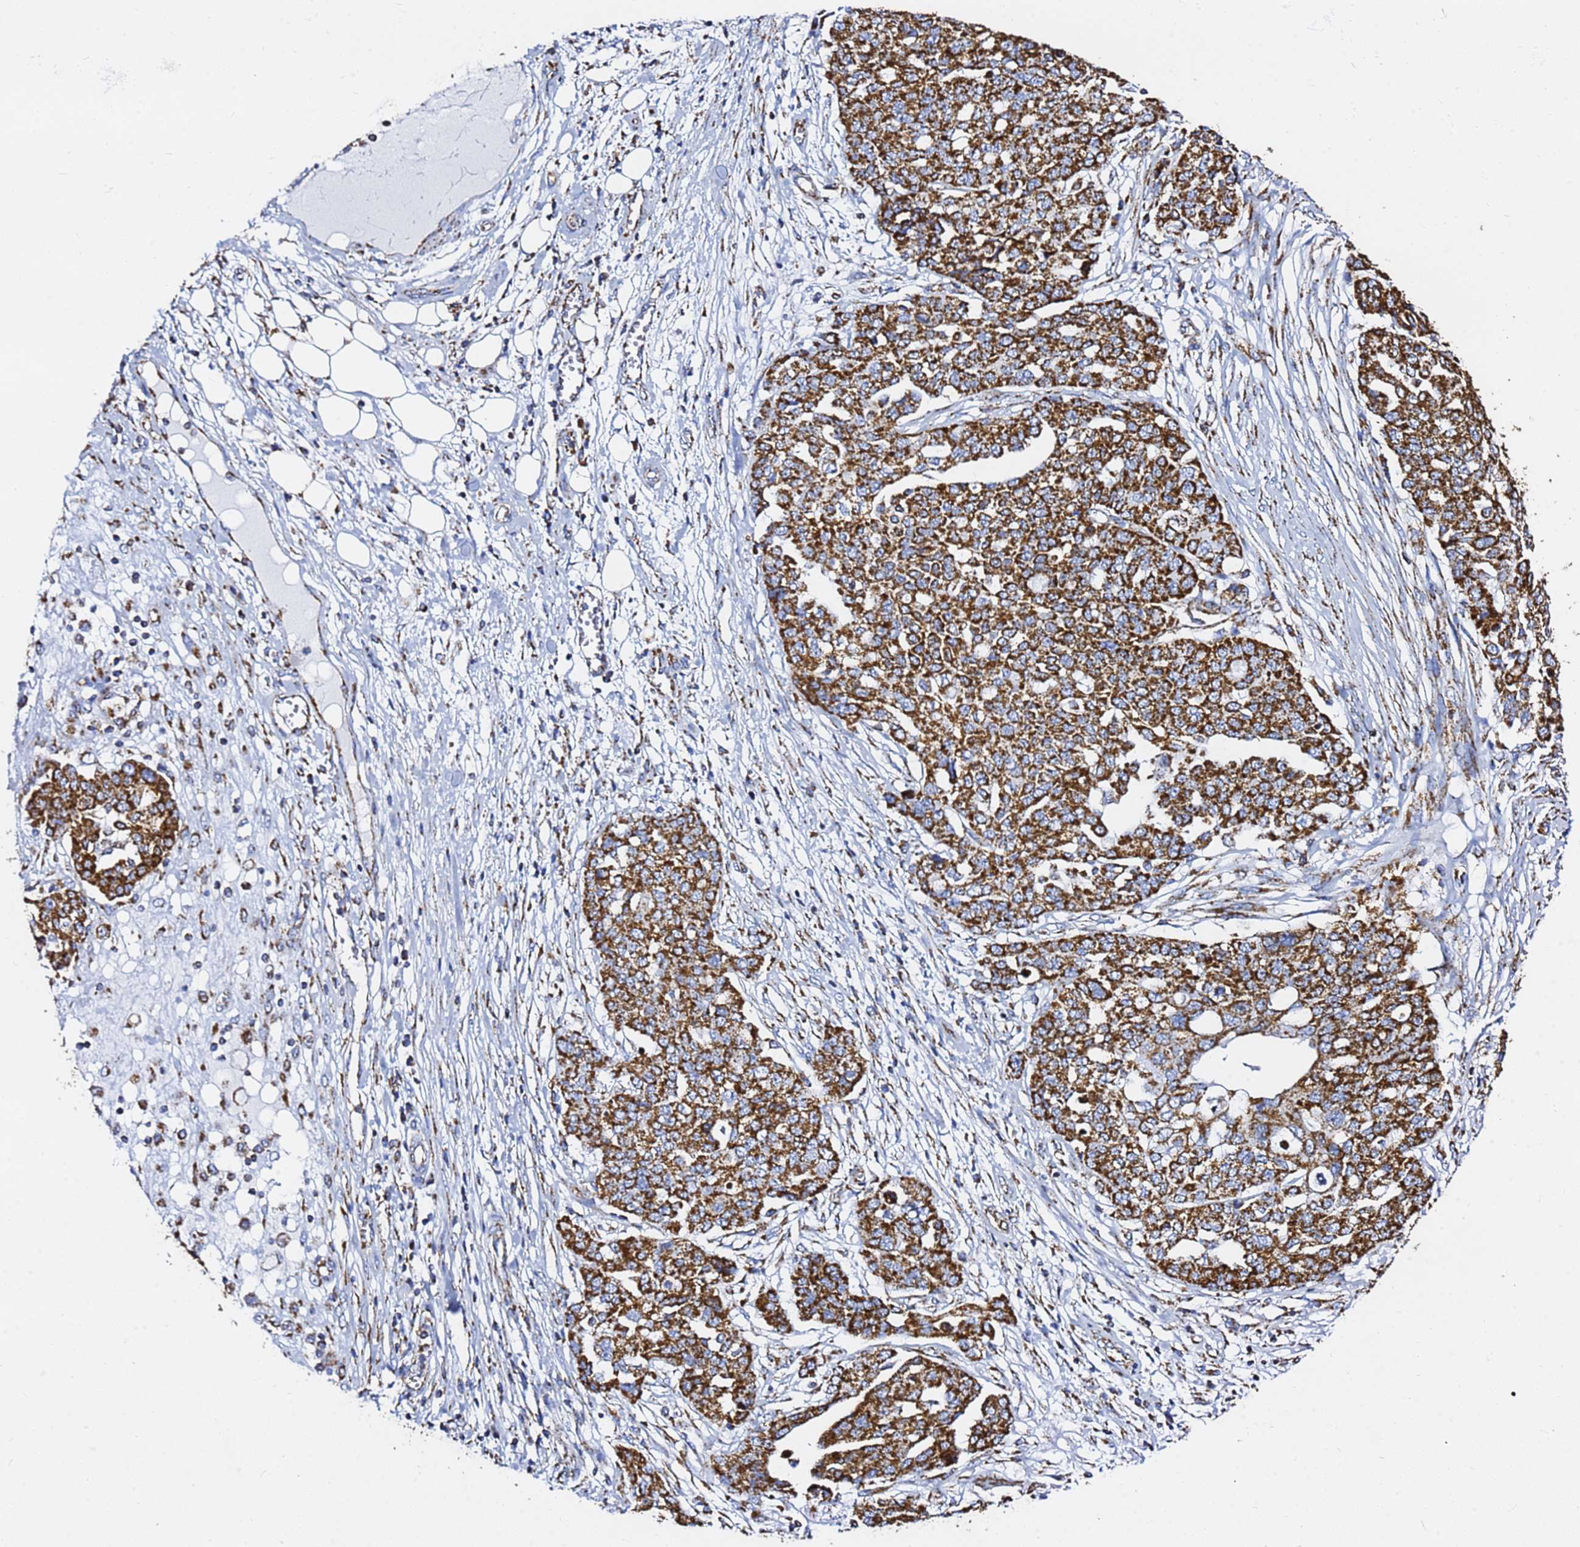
{"staining": {"intensity": "strong", "quantity": ">75%", "location": "cytoplasmic/membranous"}, "tissue": "ovarian cancer", "cell_type": "Tumor cells", "image_type": "cancer", "snomed": [{"axis": "morphology", "description": "Cystadenocarcinoma, serous, NOS"}, {"axis": "topography", "description": "Soft tissue"}, {"axis": "topography", "description": "Ovary"}], "caption": "About >75% of tumor cells in ovarian serous cystadenocarcinoma exhibit strong cytoplasmic/membranous protein expression as visualized by brown immunohistochemical staining.", "gene": "PHB2", "patient": {"sex": "female", "age": 57}}